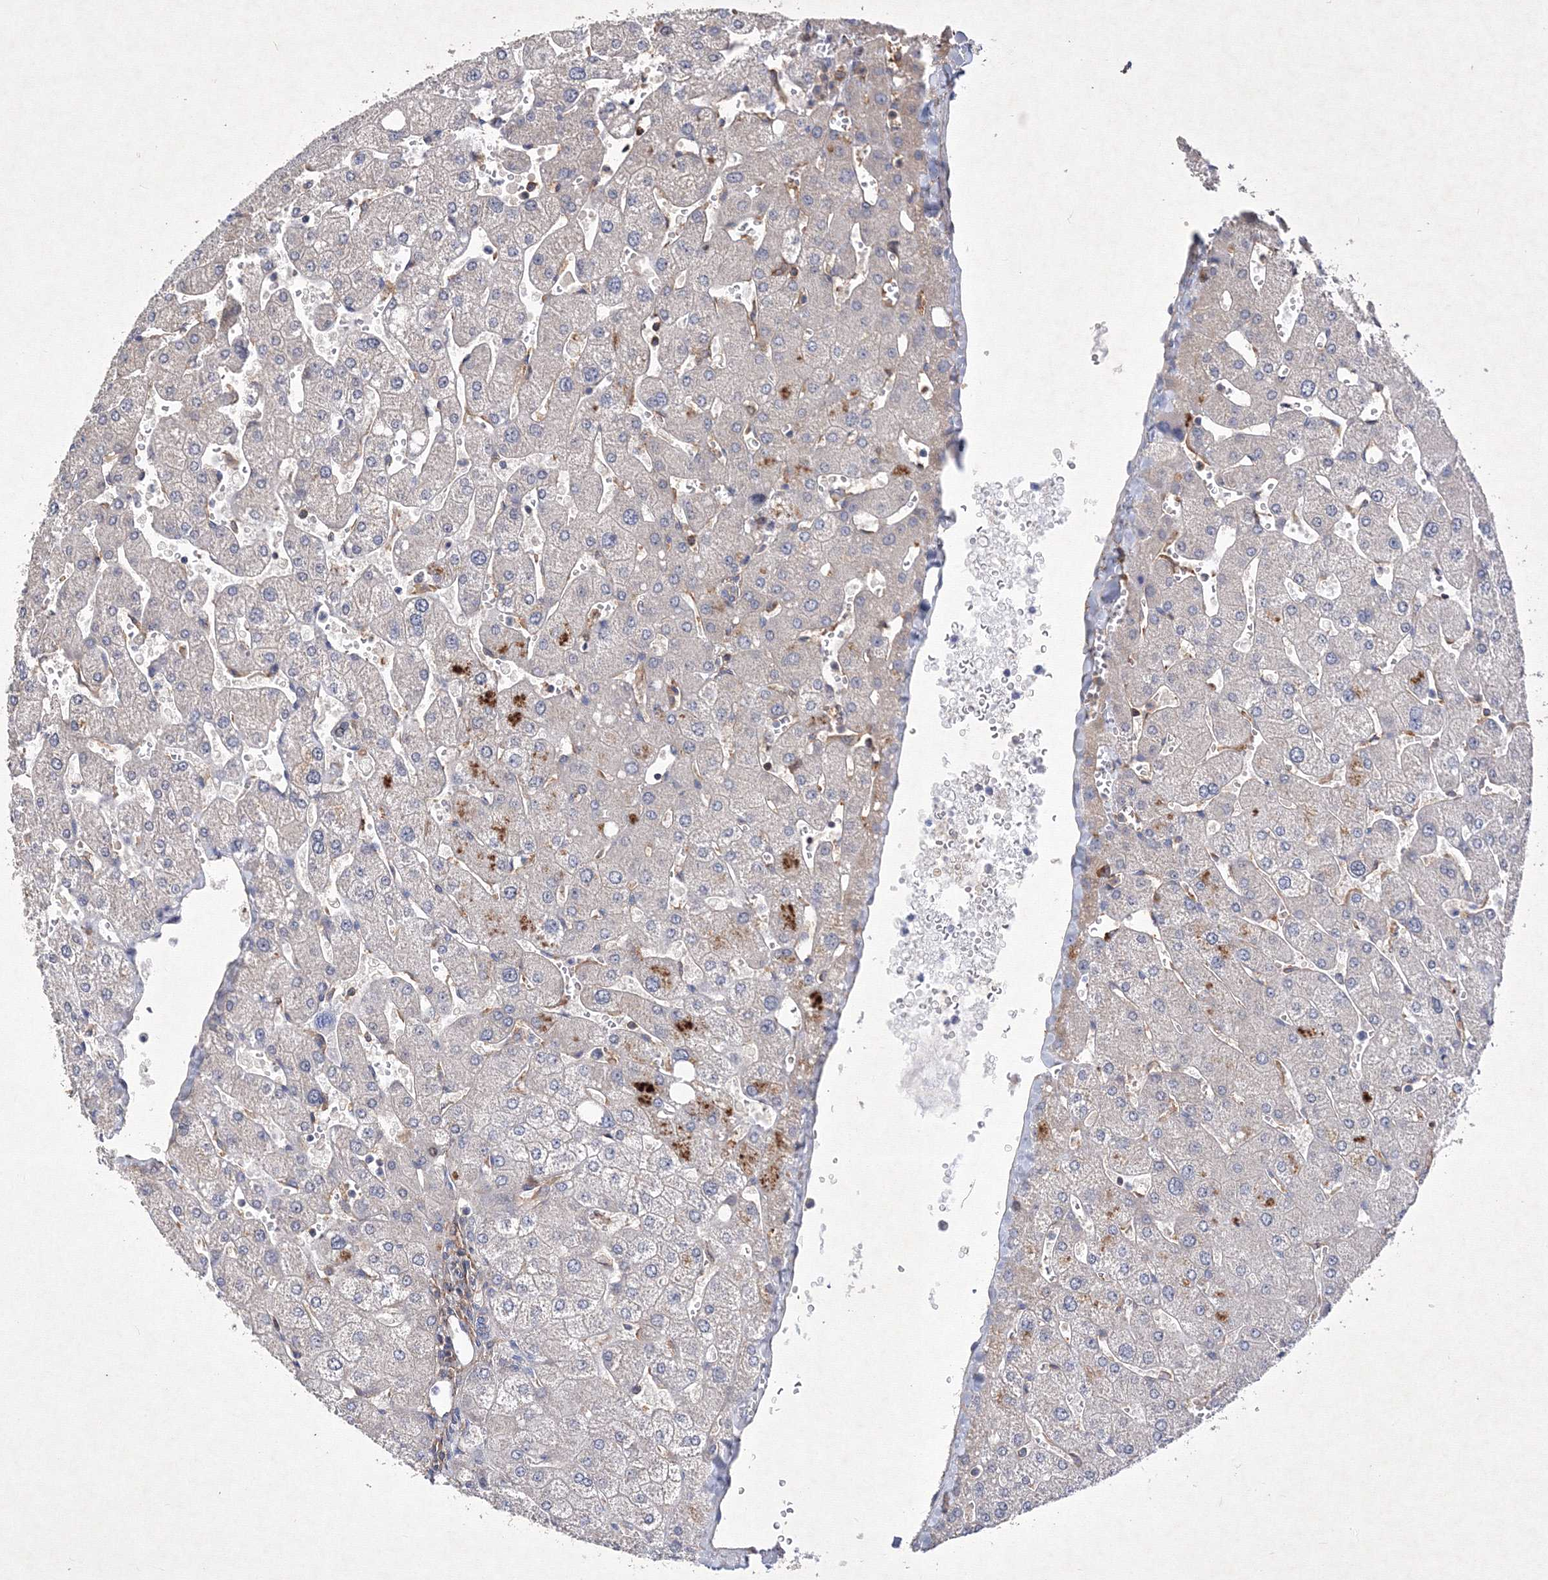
{"staining": {"intensity": "negative", "quantity": "none", "location": "none"}, "tissue": "liver", "cell_type": "Cholangiocytes", "image_type": "normal", "snomed": [{"axis": "morphology", "description": "Normal tissue, NOS"}, {"axis": "topography", "description": "Liver"}], "caption": "Micrograph shows no significant protein expression in cholangiocytes of unremarkable liver. (DAB immunohistochemistry visualized using brightfield microscopy, high magnification).", "gene": "SNX18", "patient": {"sex": "male", "age": 55}}